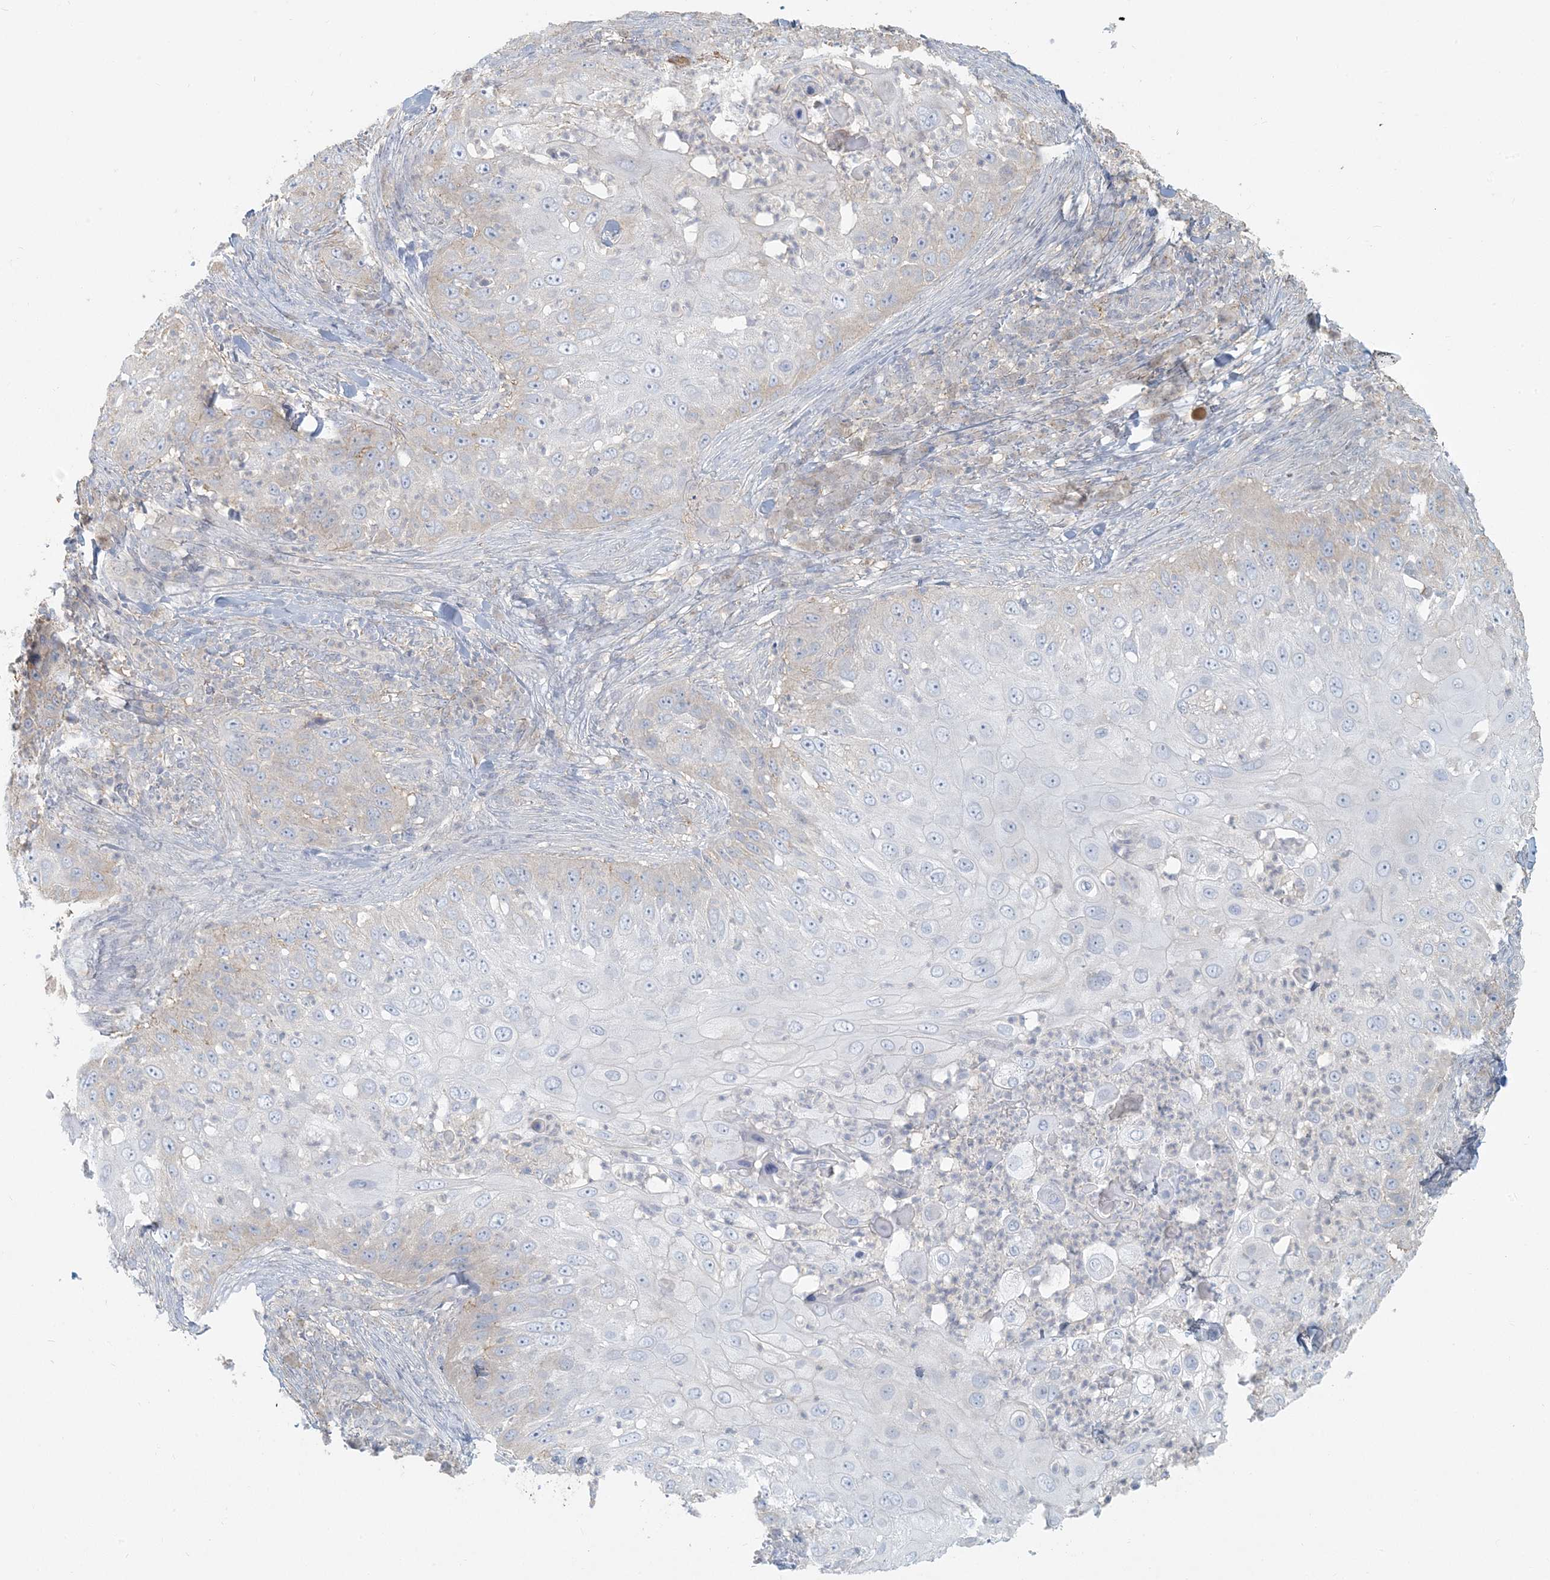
{"staining": {"intensity": "negative", "quantity": "none", "location": "none"}, "tissue": "skin cancer", "cell_type": "Tumor cells", "image_type": "cancer", "snomed": [{"axis": "morphology", "description": "Squamous cell carcinoma, NOS"}, {"axis": "topography", "description": "Skin"}], "caption": "Immunohistochemistry micrograph of human squamous cell carcinoma (skin) stained for a protein (brown), which demonstrates no expression in tumor cells. (DAB (3,3'-diaminobenzidine) immunohistochemistry (IHC) with hematoxylin counter stain).", "gene": "HACL1", "patient": {"sex": "female", "age": 44}}